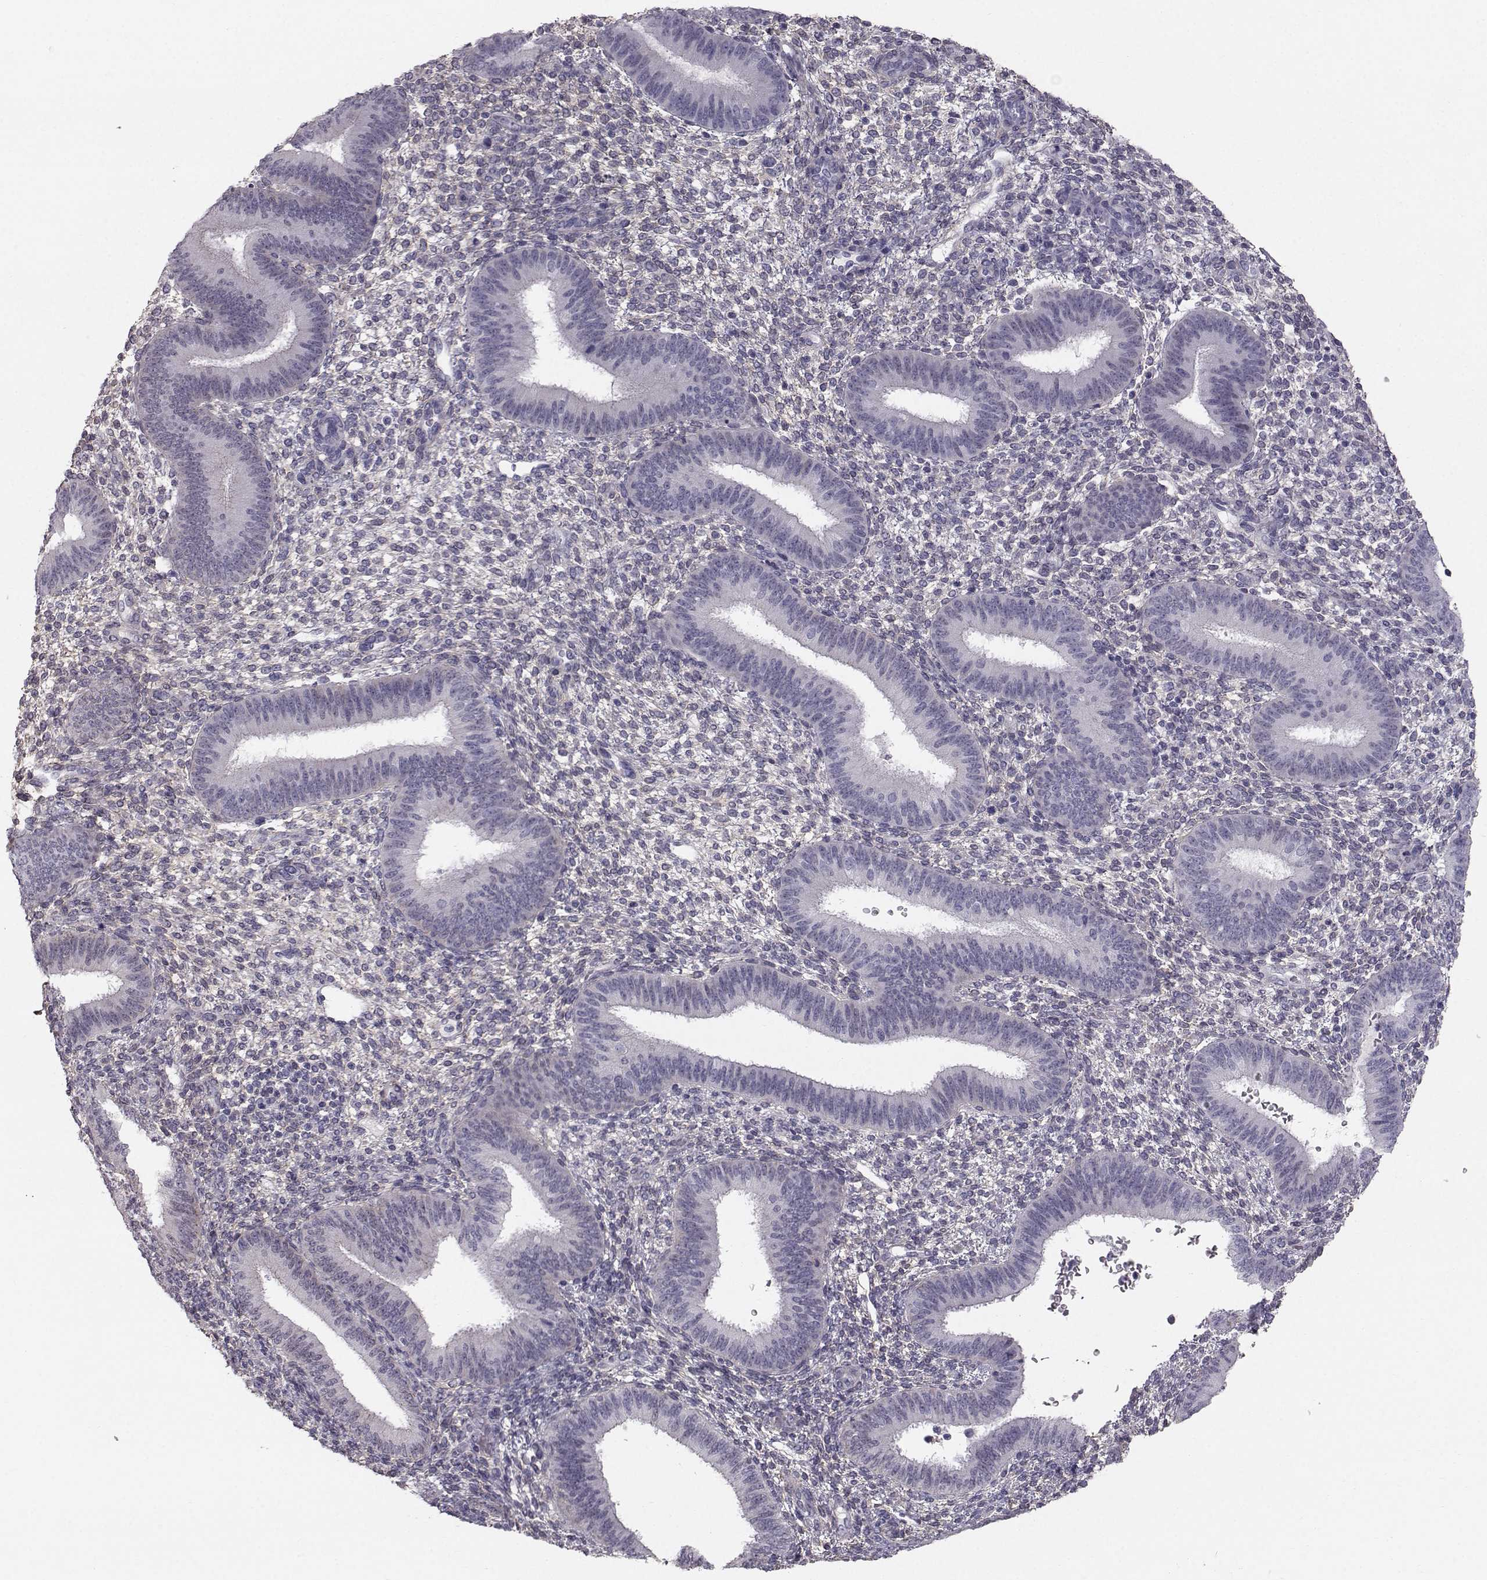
{"staining": {"intensity": "negative", "quantity": "none", "location": "none"}, "tissue": "endometrium", "cell_type": "Cells in endometrial stroma", "image_type": "normal", "snomed": [{"axis": "morphology", "description": "Normal tissue, NOS"}, {"axis": "topography", "description": "Endometrium"}], "caption": "The image displays no staining of cells in endometrial stroma in normal endometrium.", "gene": "SPDYE4", "patient": {"sex": "female", "age": 39}}